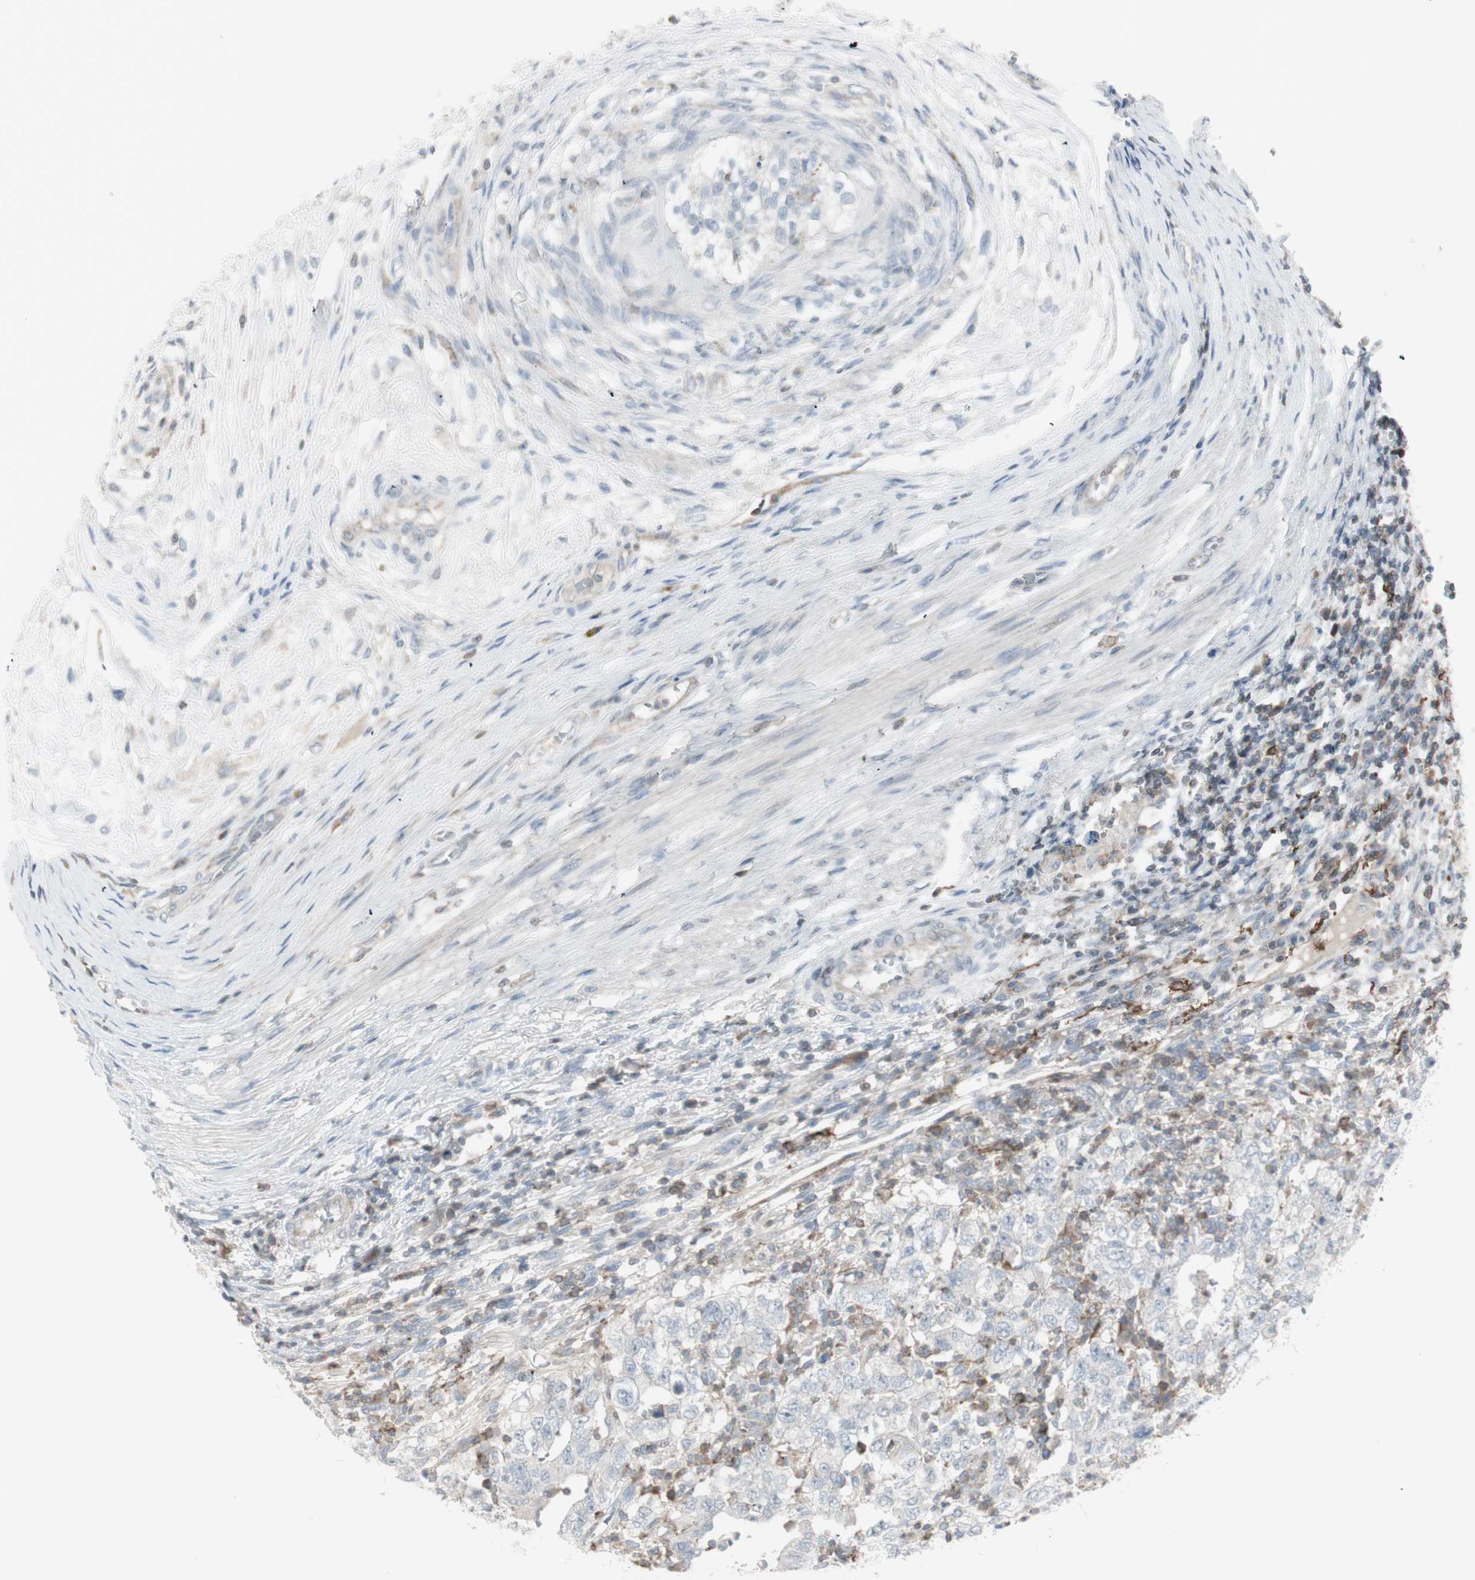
{"staining": {"intensity": "negative", "quantity": "none", "location": "none"}, "tissue": "testis cancer", "cell_type": "Tumor cells", "image_type": "cancer", "snomed": [{"axis": "morphology", "description": "Carcinoma, Embryonal, NOS"}, {"axis": "topography", "description": "Testis"}], "caption": "High magnification brightfield microscopy of testis cancer stained with DAB (brown) and counterstained with hematoxylin (blue): tumor cells show no significant positivity.", "gene": "MAP4K4", "patient": {"sex": "male", "age": 26}}